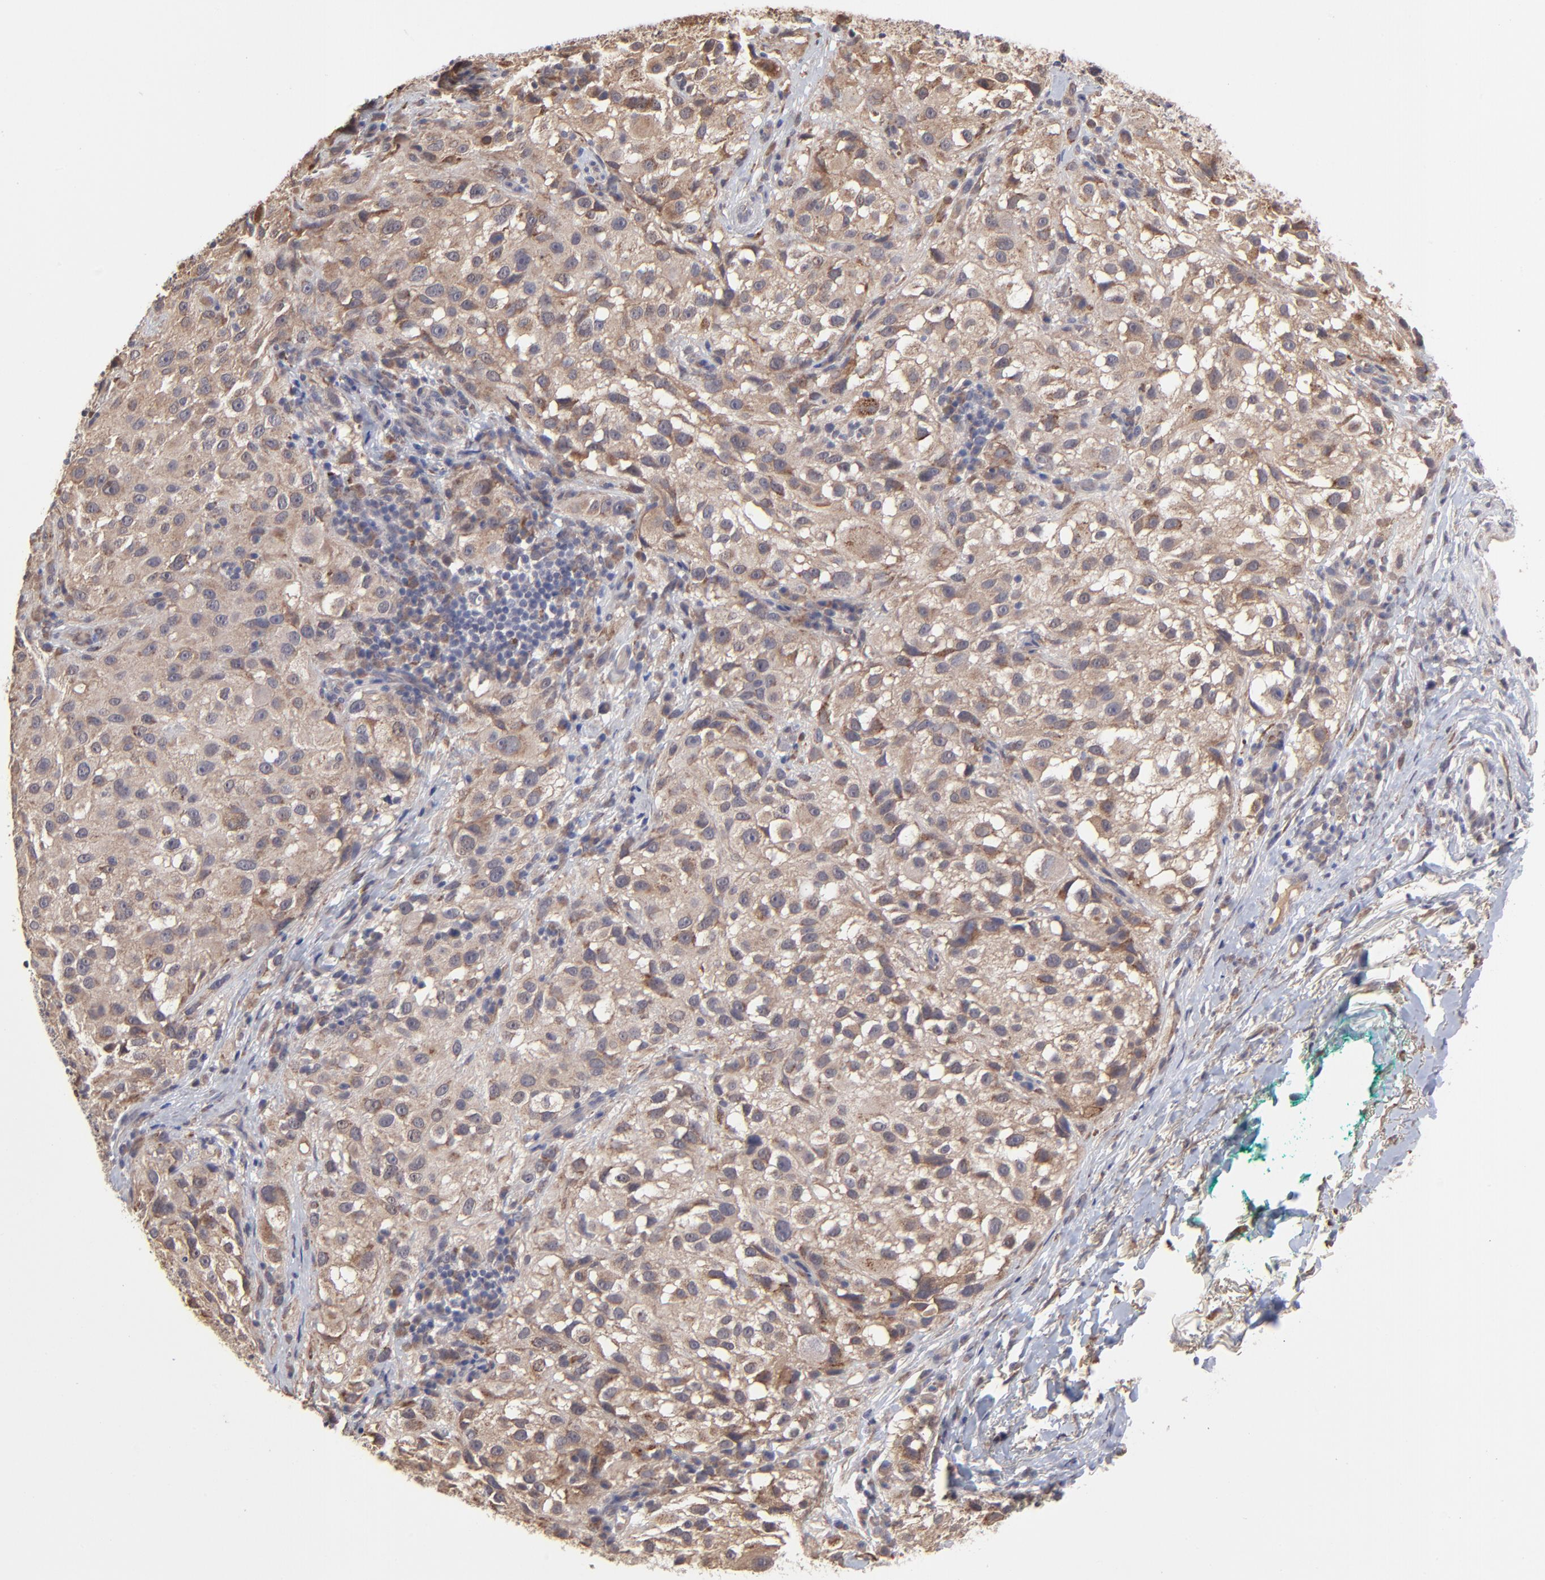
{"staining": {"intensity": "moderate", "quantity": ">75%", "location": "cytoplasmic/membranous"}, "tissue": "melanoma", "cell_type": "Tumor cells", "image_type": "cancer", "snomed": [{"axis": "morphology", "description": "Necrosis, NOS"}, {"axis": "morphology", "description": "Malignant melanoma, NOS"}, {"axis": "topography", "description": "Skin"}], "caption": "Immunohistochemistry of human melanoma shows medium levels of moderate cytoplasmic/membranous staining in about >75% of tumor cells.", "gene": "CHL1", "patient": {"sex": "female", "age": 87}}